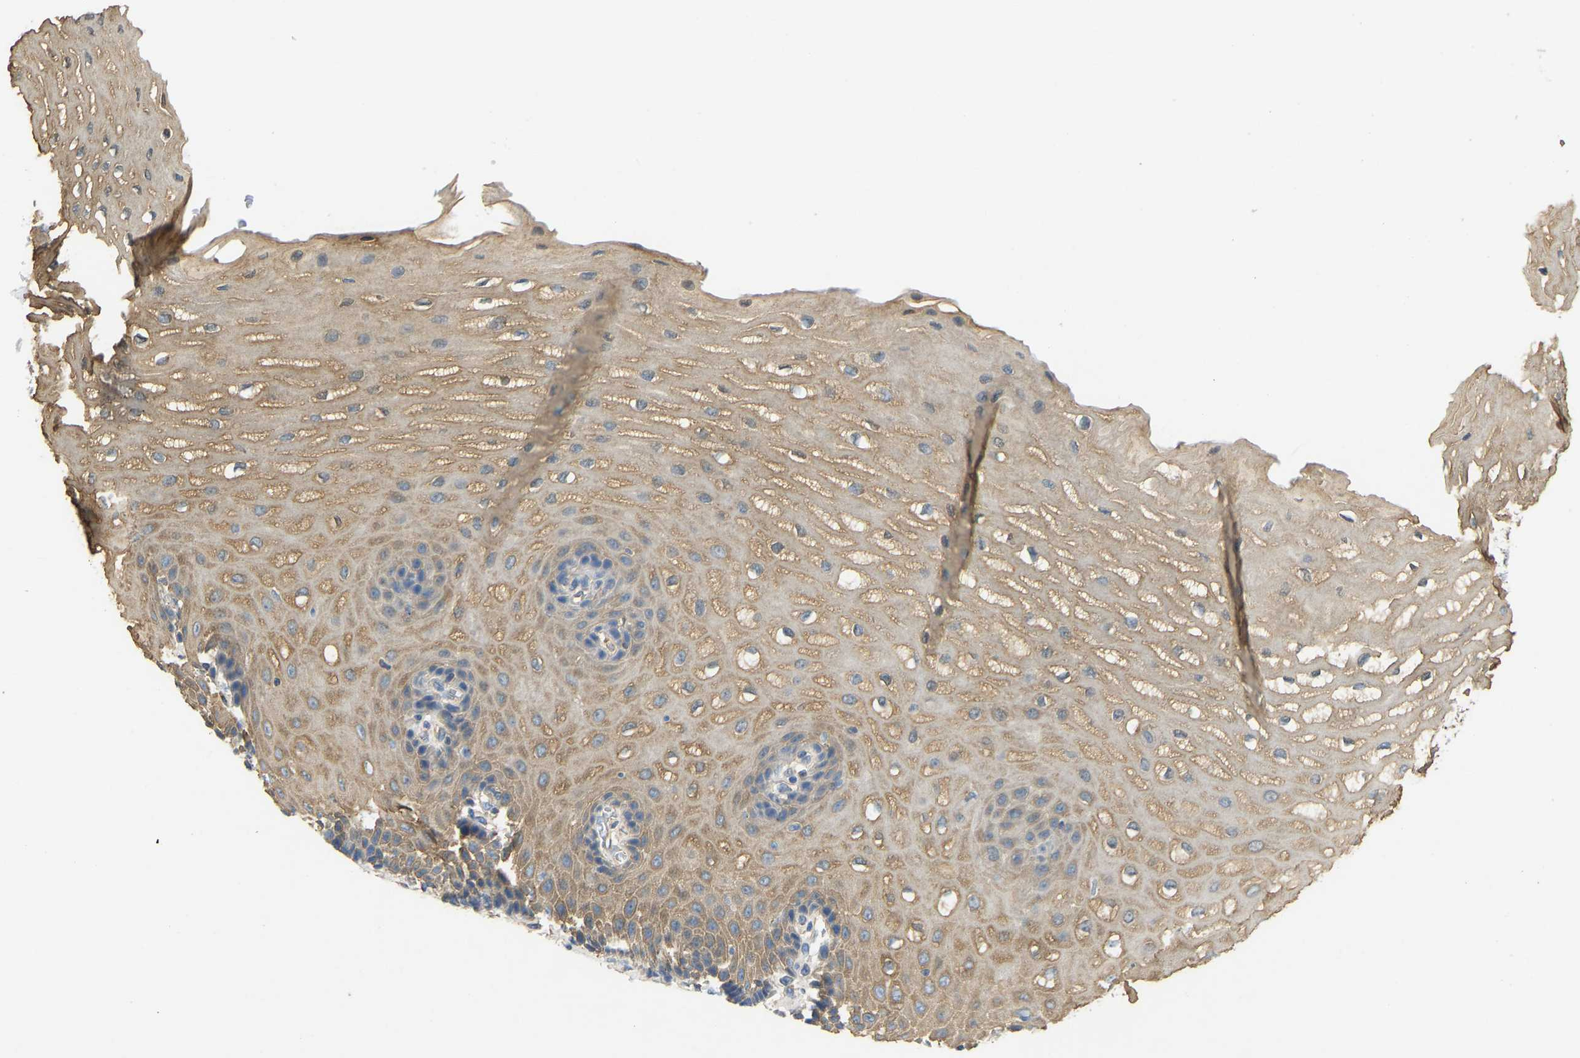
{"staining": {"intensity": "weak", "quantity": ">75%", "location": "cytoplasmic/membranous"}, "tissue": "esophagus", "cell_type": "Squamous epithelial cells", "image_type": "normal", "snomed": [{"axis": "morphology", "description": "Normal tissue, NOS"}, {"axis": "topography", "description": "Esophagus"}], "caption": "Immunohistochemistry histopathology image of unremarkable esophagus: human esophagus stained using IHC shows low levels of weak protein expression localized specifically in the cytoplasmic/membranous of squamous epithelial cells, appearing as a cytoplasmic/membranous brown color.", "gene": "TECTA", "patient": {"sex": "male", "age": 54}}